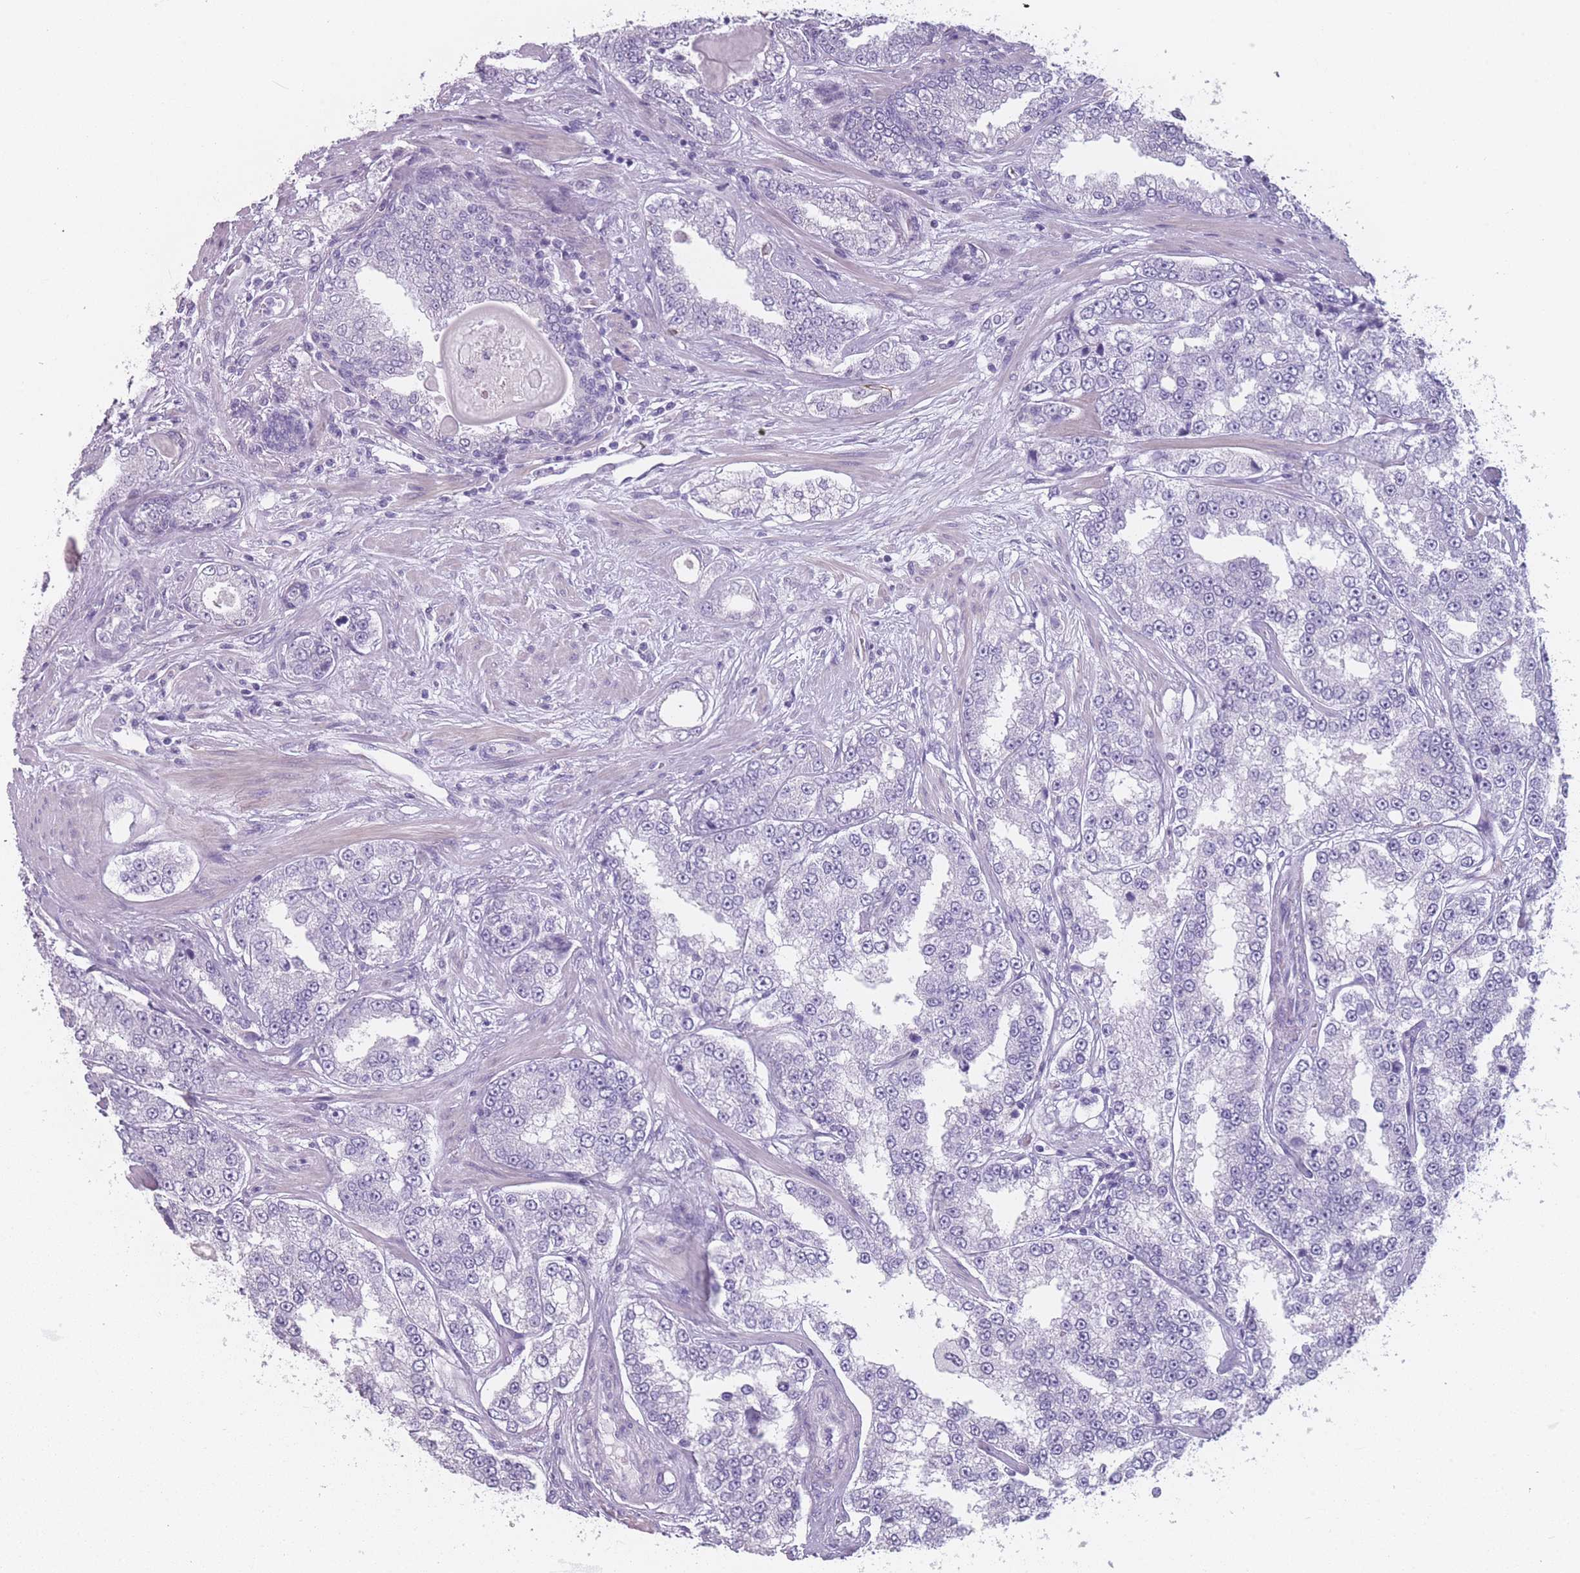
{"staining": {"intensity": "negative", "quantity": "none", "location": "none"}, "tissue": "prostate cancer", "cell_type": "Tumor cells", "image_type": "cancer", "snomed": [{"axis": "morphology", "description": "Normal tissue, NOS"}, {"axis": "morphology", "description": "Adenocarcinoma, High grade"}, {"axis": "topography", "description": "Prostate"}], "caption": "Human prostate adenocarcinoma (high-grade) stained for a protein using immunohistochemistry (IHC) displays no staining in tumor cells.", "gene": "PPFIA3", "patient": {"sex": "male", "age": 83}}